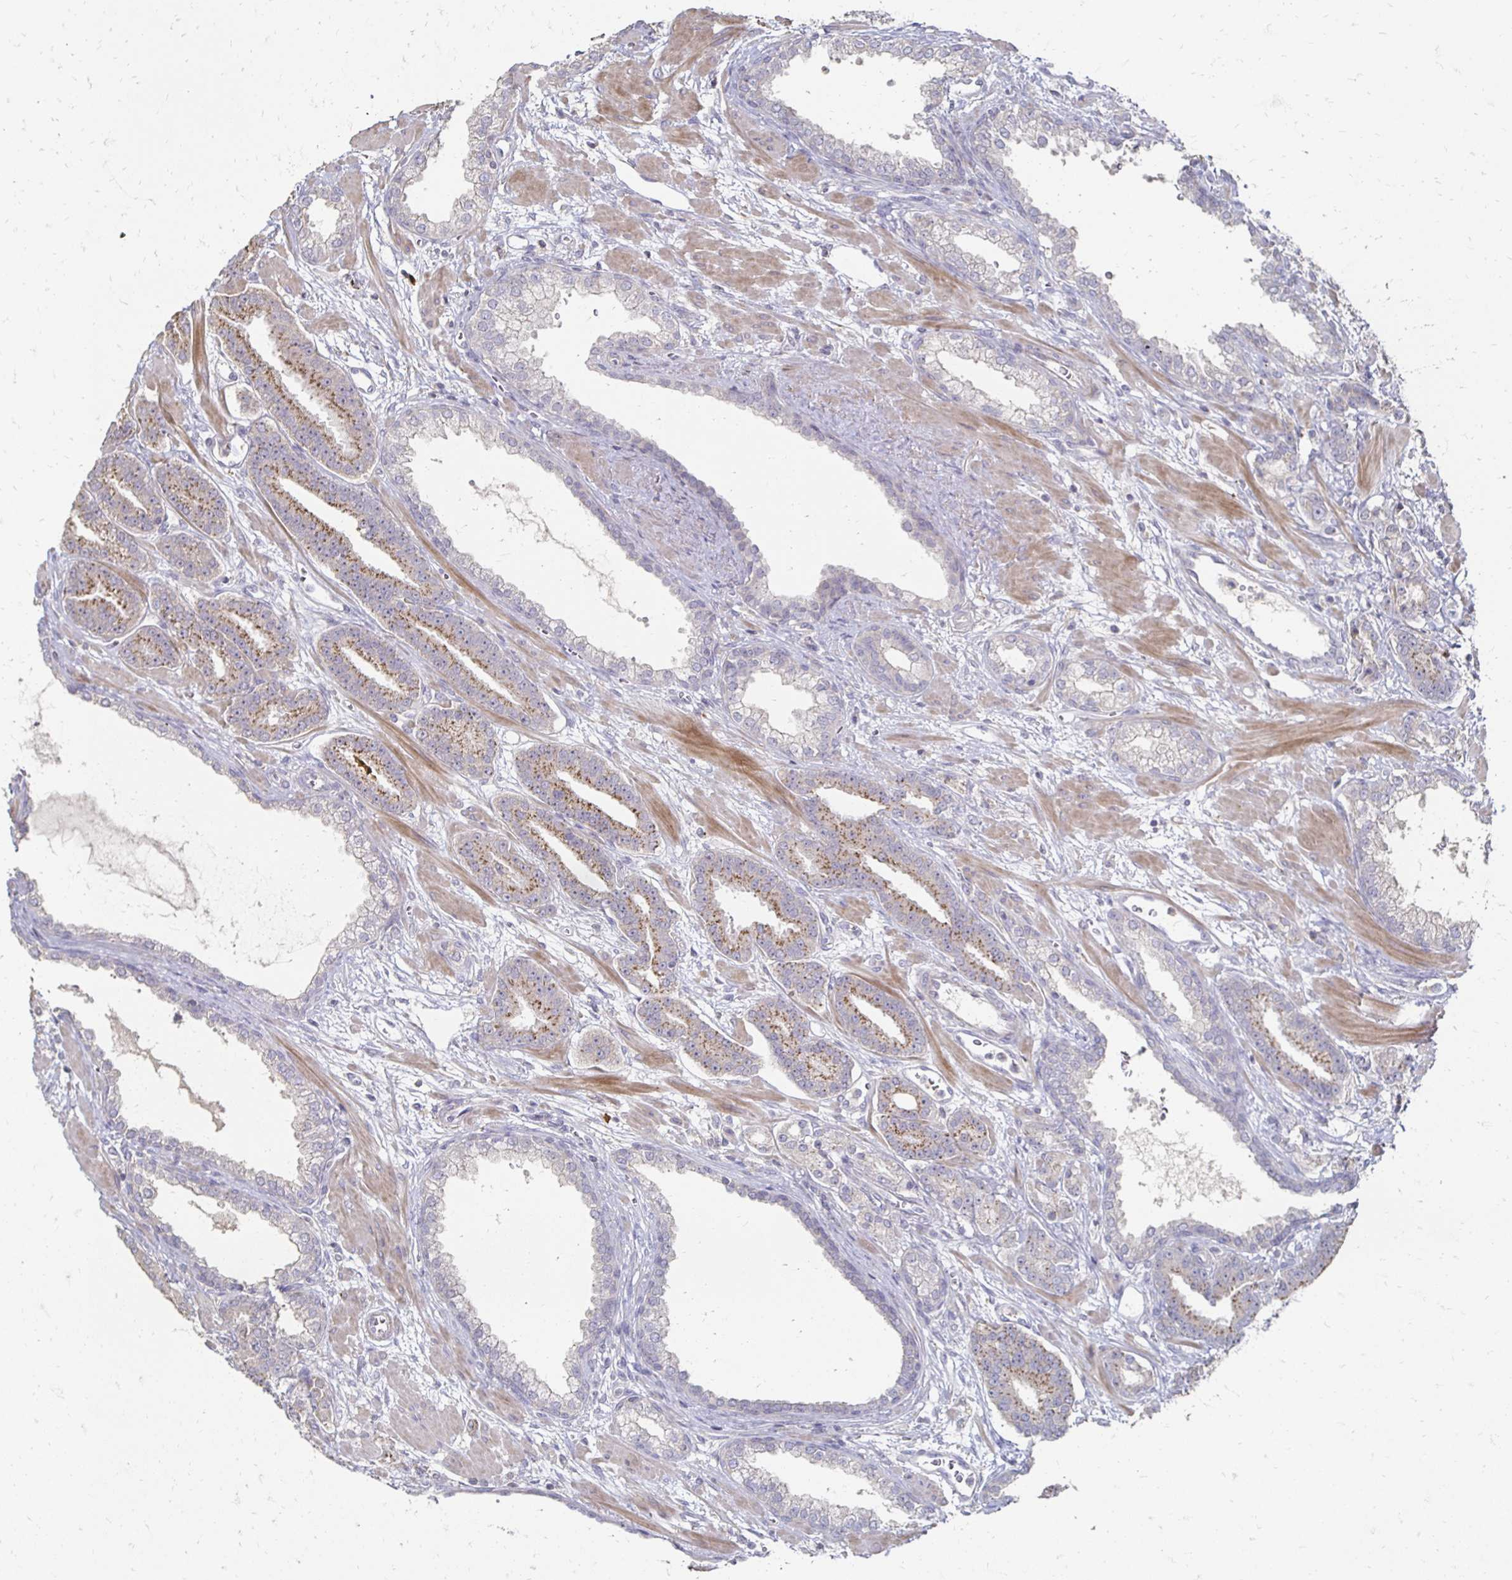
{"staining": {"intensity": "moderate", "quantity": "25%-75%", "location": "cytoplasmic/membranous"}, "tissue": "prostate cancer", "cell_type": "Tumor cells", "image_type": "cancer", "snomed": [{"axis": "morphology", "description": "Adenocarcinoma, High grade"}, {"axis": "topography", "description": "Prostate"}], "caption": "Immunohistochemical staining of prostate cancer reveals moderate cytoplasmic/membranous protein expression in approximately 25%-75% of tumor cells. The protein of interest is stained brown, and the nuclei are stained in blue (DAB IHC with brightfield microscopy, high magnification).", "gene": "ZNF727", "patient": {"sex": "male", "age": 60}}